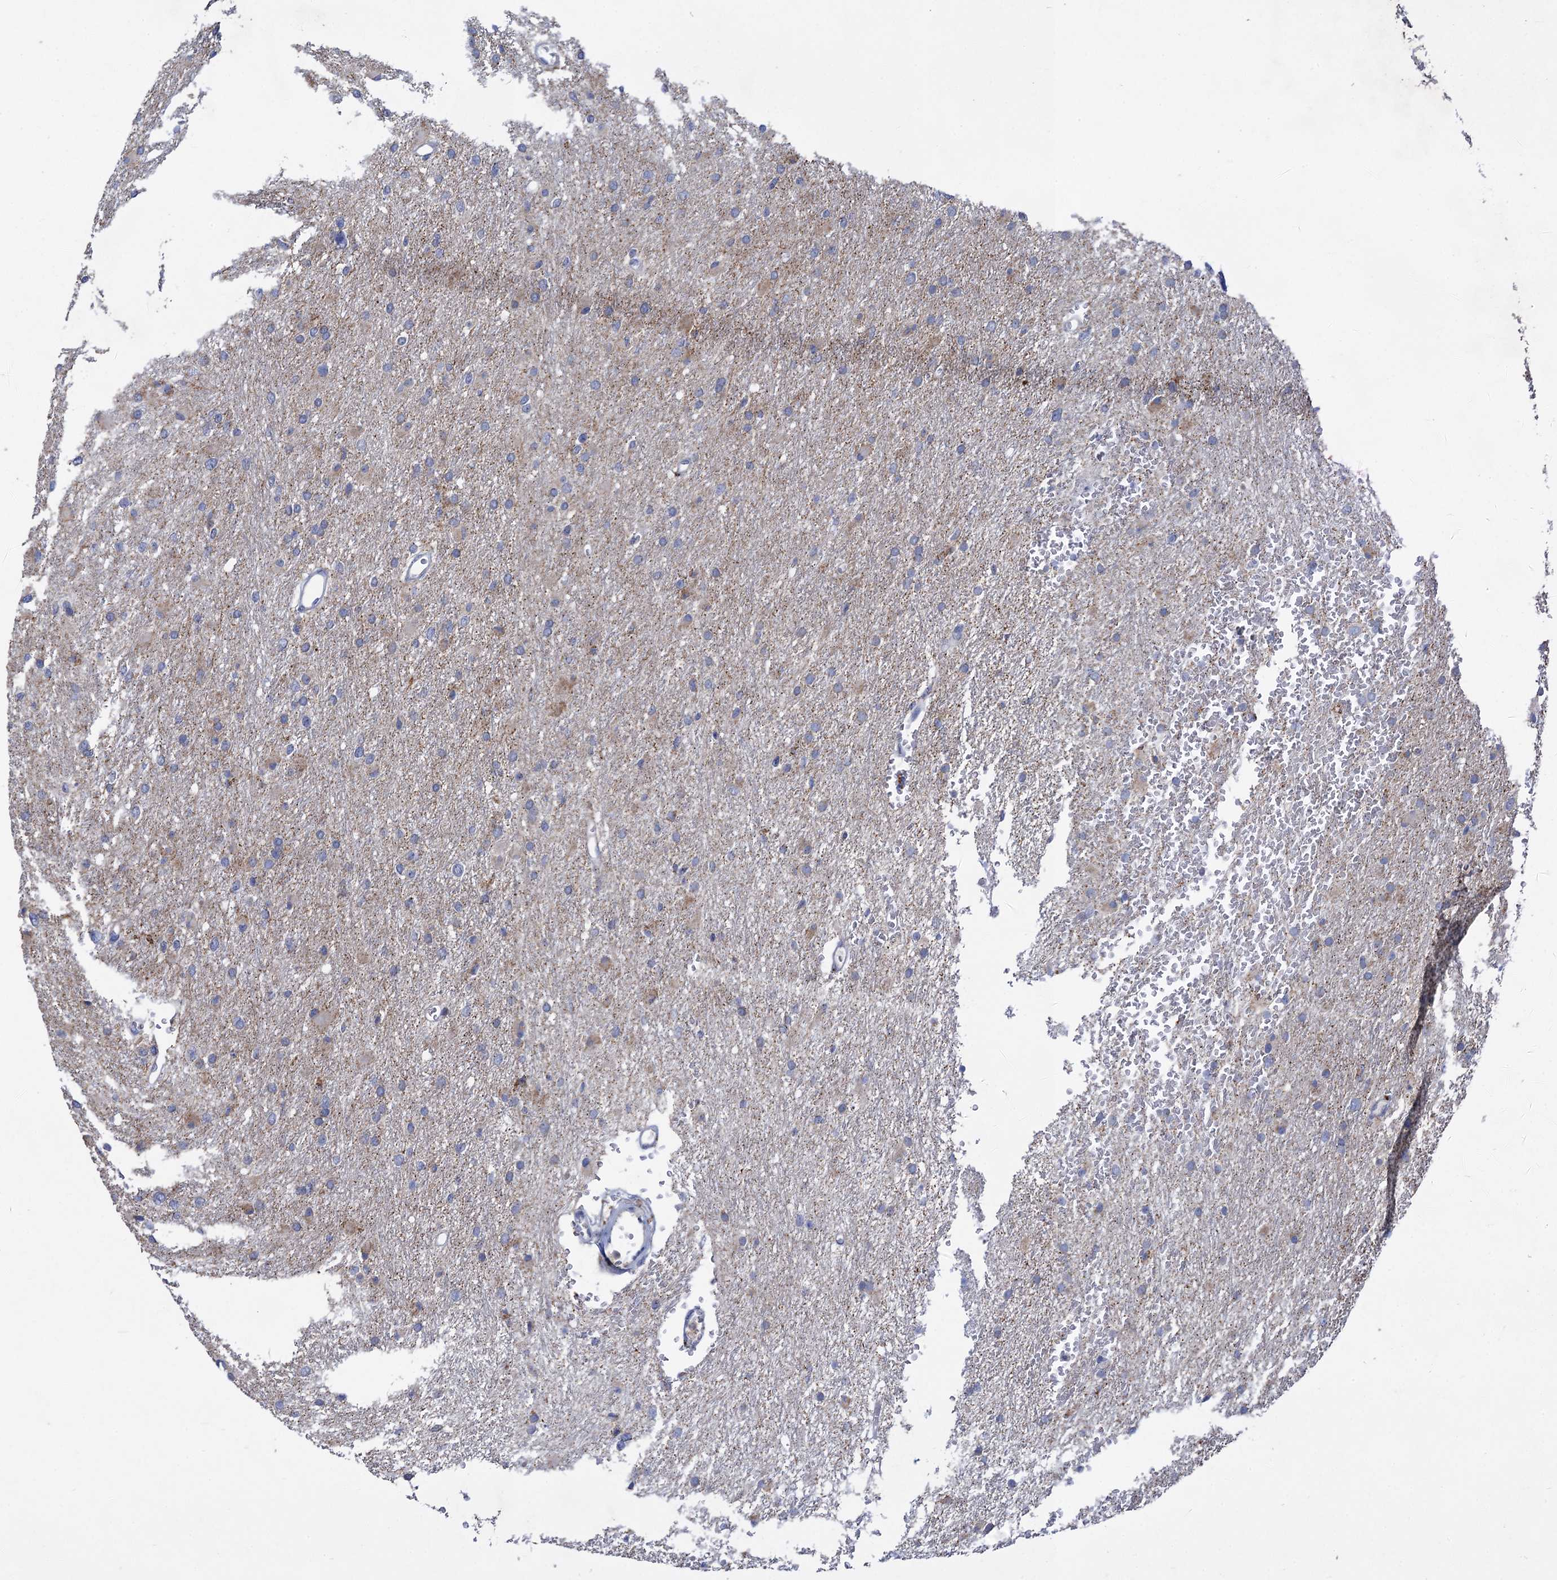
{"staining": {"intensity": "negative", "quantity": "none", "location": "none"}, "tissue": "glioma", "cell_type": "Tumor cells", "image_type": "cancer", "snomed": [{"axis": "morphology", "description": "Glioma, malignant, High grade"}, {"axis": "topography", "description": "Cerebral cortex"}], "caption": "Protein analysis of glioma demonstrates no significant expression in tumor cells.", "gene": "ANKS3", "patient": {"sex": "female", "age": 36}}